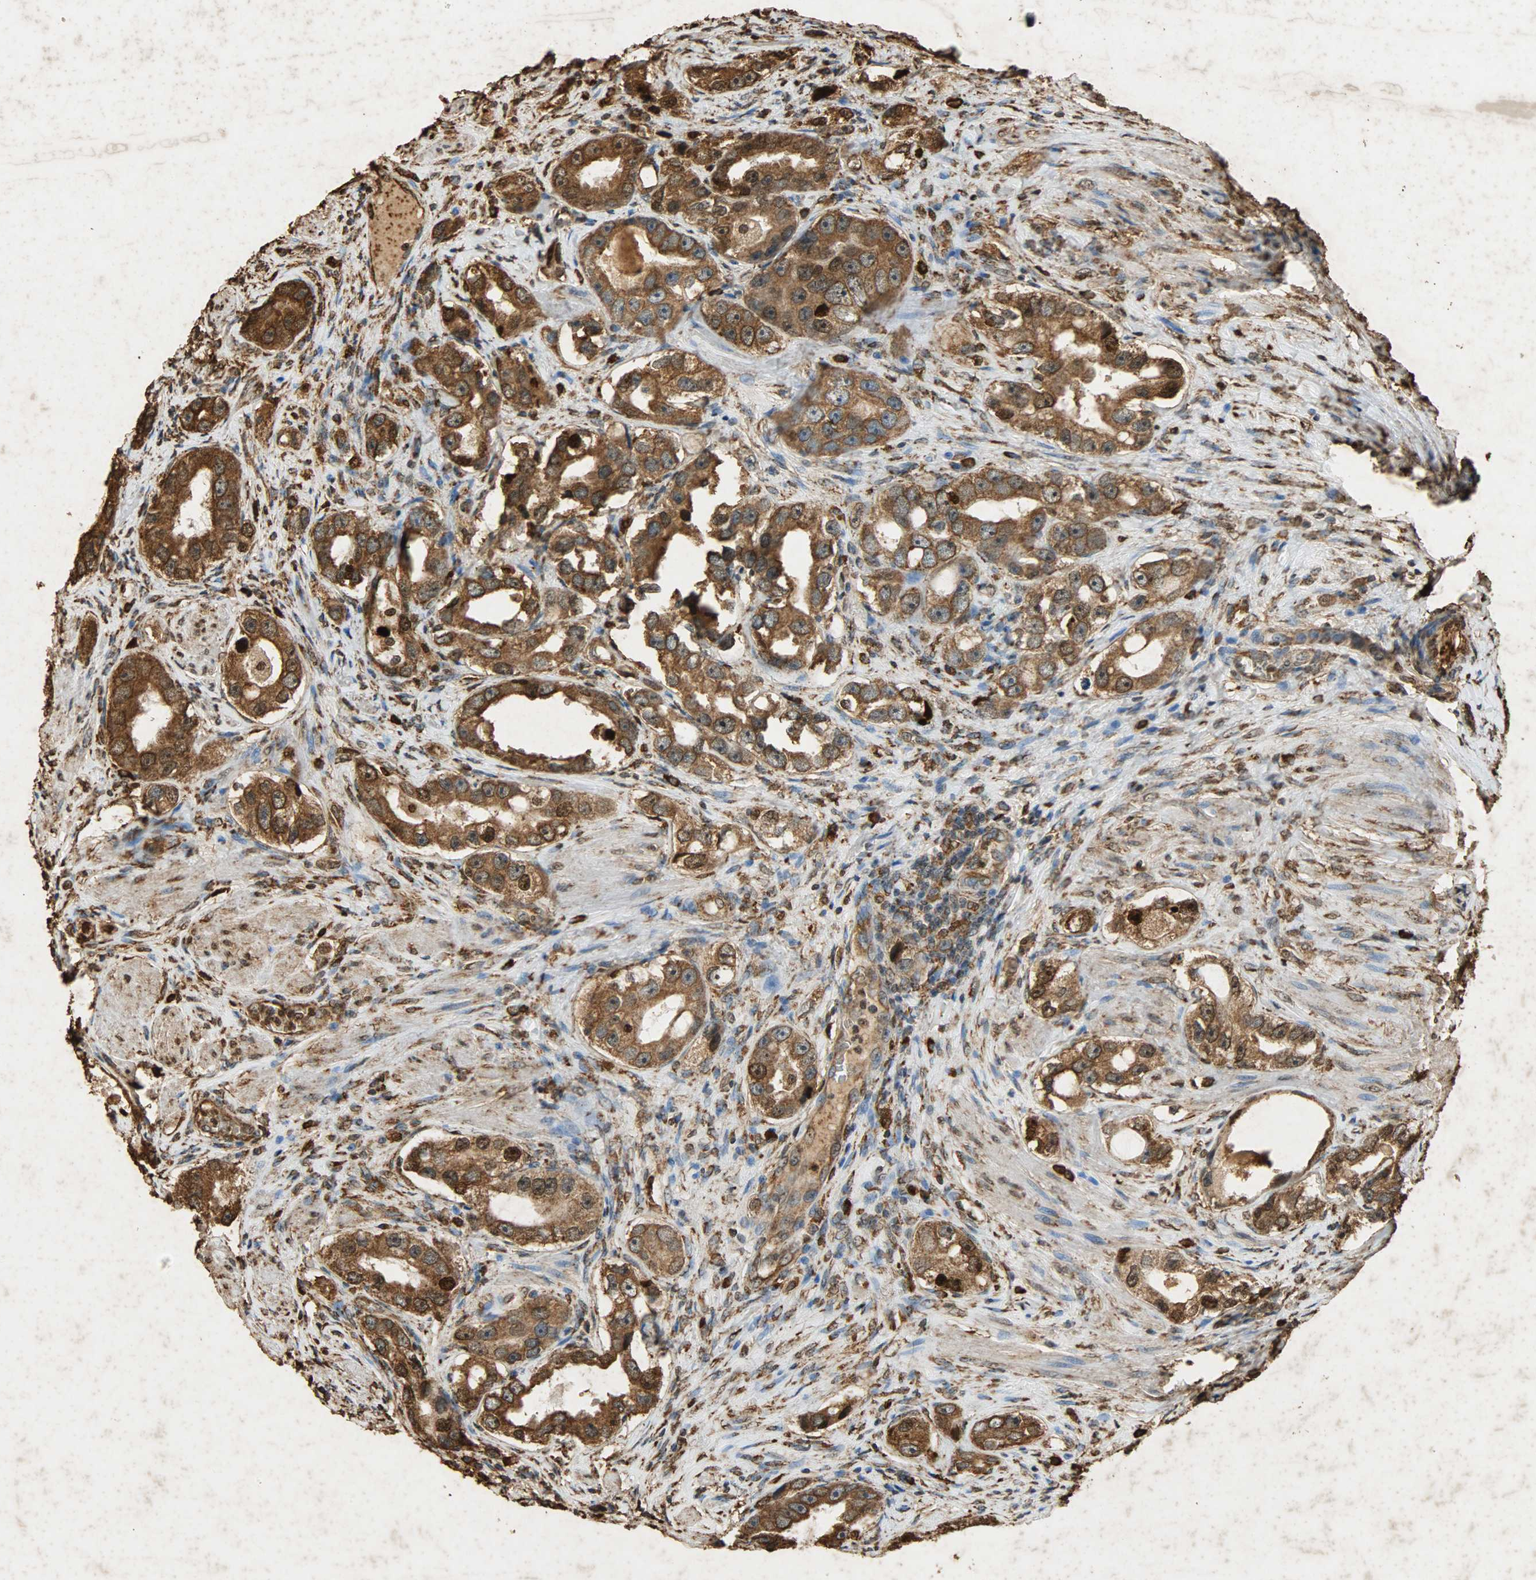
{"staining": {"intensity": "strong", "quantity": ">75%", "location": "cytoplasmic/membranous"}, "tissue": "prostate cancer", "cell_type": "Tumor cells", "image_type": "cancer", "snomed": [{"axis": "morphology", "description": "Adenocarcinoma, High grade"}, {"axis": "topography", "description": "Prostate"}], "caption": "Strong cytoplasmic/membranous expression is identified in about >75% of tumor cells in high-grade adenocarcinoma (prostate).", "gene": "HSP90B1", "patient": {"sex": "male", "age": 63}}